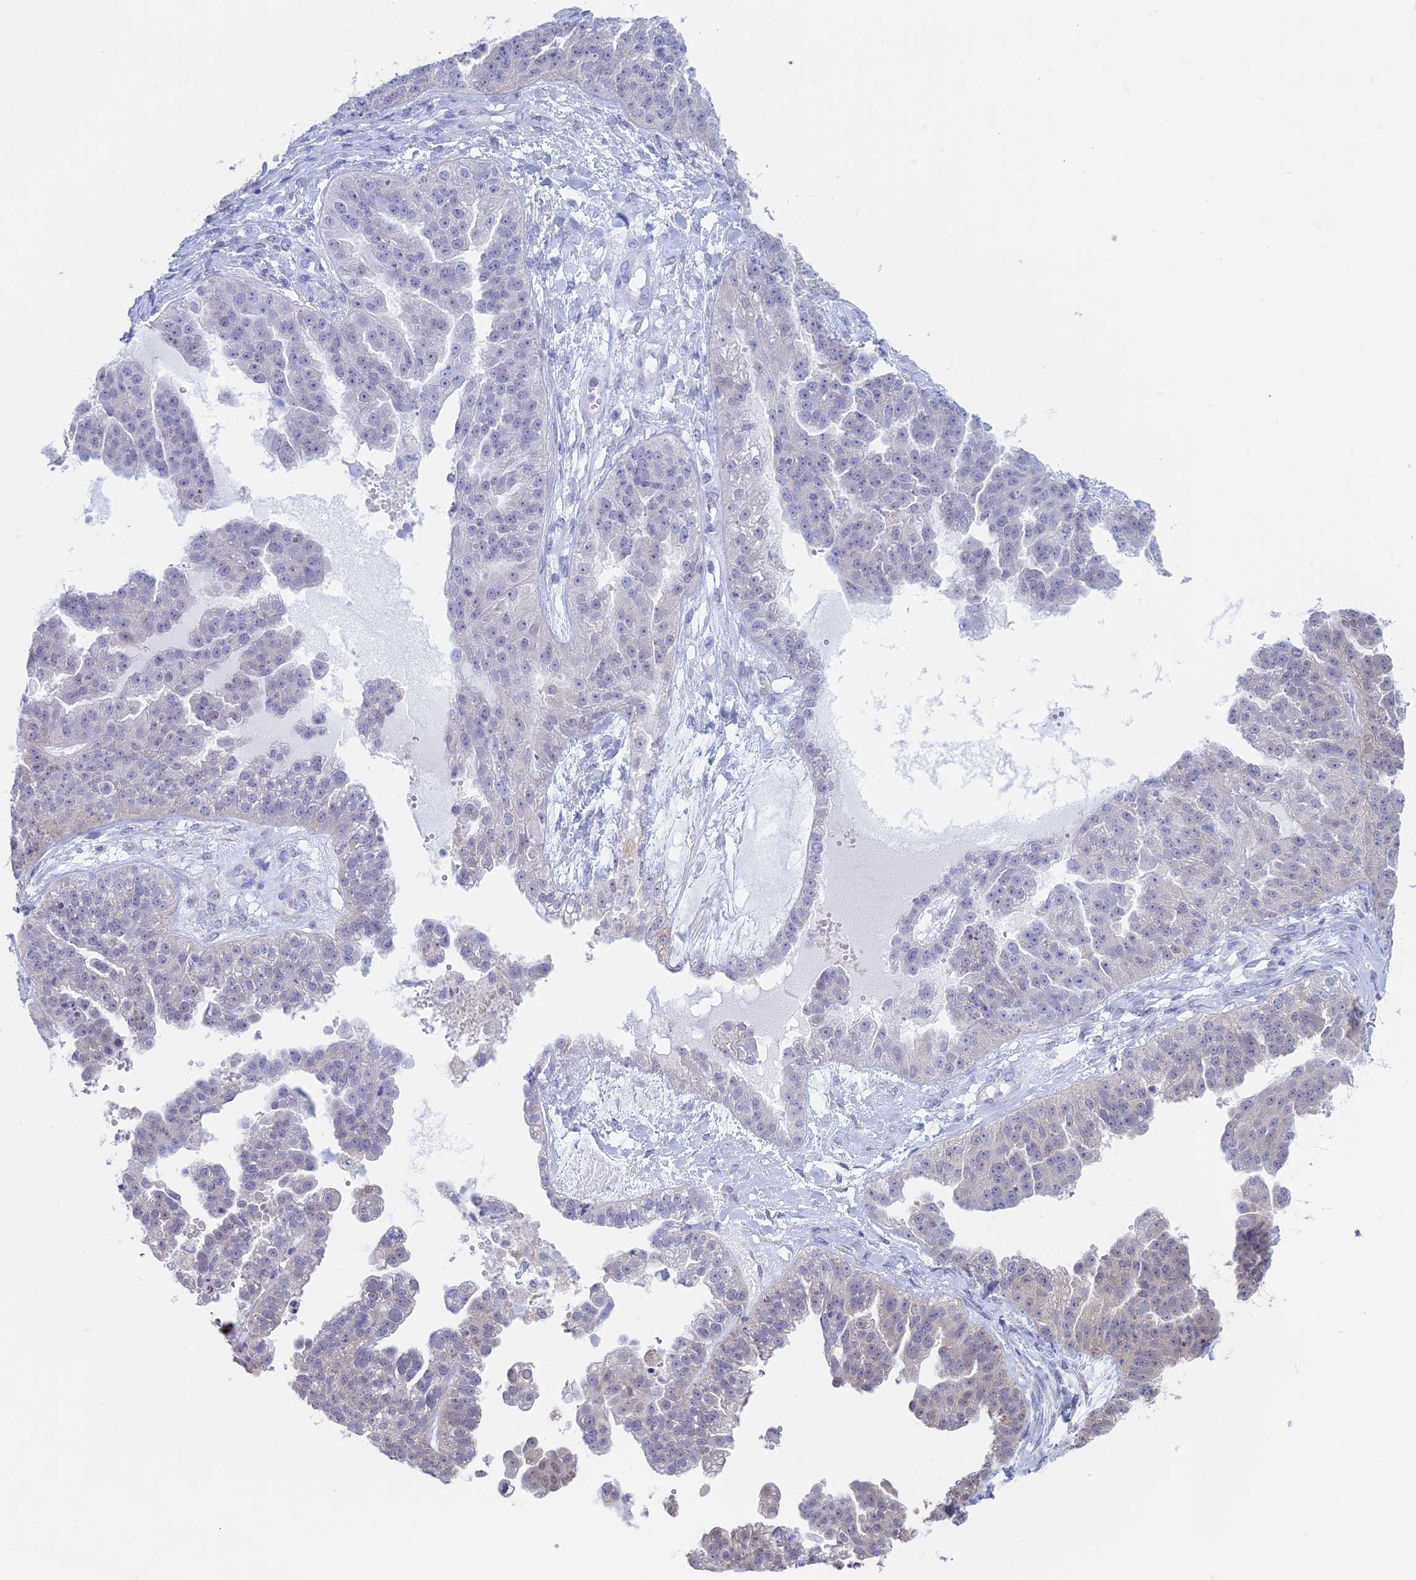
{"staining": {"intensity": "negative", "quantity": "none", "location": "none"}, "tissue": "ovarian cancer", "cell_type": "Tumor cells", "image_type": "cancer", "snomed": [{"axis": "morphology", "description": "Cystadenocarcinoma, serous, NOS"}, {"axis": "topography", "description": "Ovary"}], "caption": "Immunohistochemistry (IHC) histopathology image of neoplastic tissue: human ovarian serous cystadenocarcinoma stained with DAB demonstrates no significant protein staining in tumor cells.", "gene": "LHFPL2", "patient": {"sex": "female", "age": 58}}